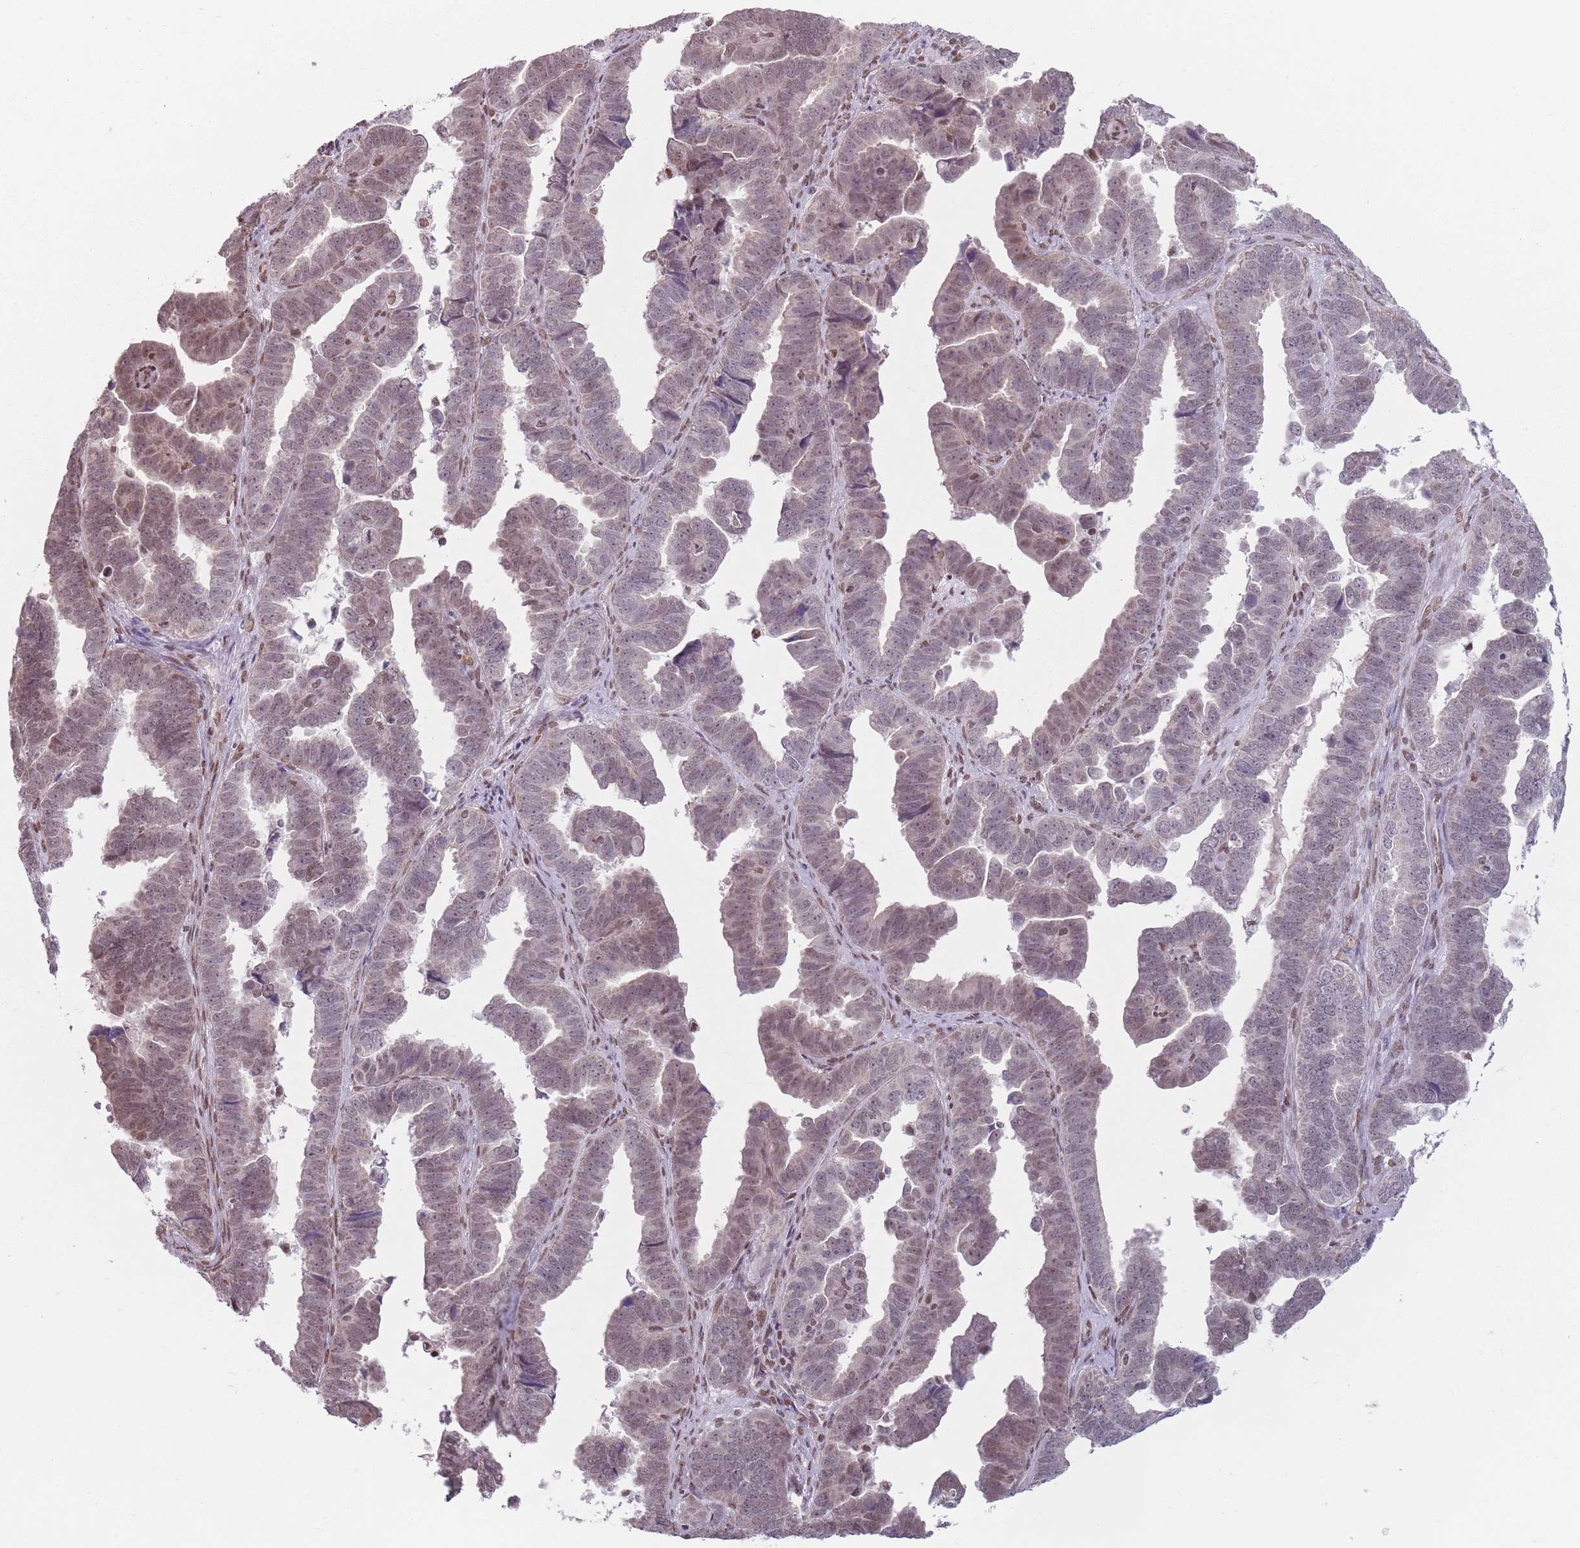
{"staining": {"intensity": "moderate", "quantity": "25%-75%", "location": "nuclear"}, "tissue": "endometrial cancer", "cell_type": "Tumor cells", "image_type": "cancer", "snomed": [{"axis": "morphology", "description": "Adenocarcinoma, NOS"}, {"axis": "topography", "description": "Endometrium"}], "caption": "This photomicrograph shows adenocarcinoma (endometrial) stained with immunohistochemistry (IHC) to label a protein in brown. The nuclear of tumor cells show moderate positivity for the protein. Nuclei are counter-stained blue.", "gene": "SH3BGRL2", "patient": {"sex": "female", "age": 75}}